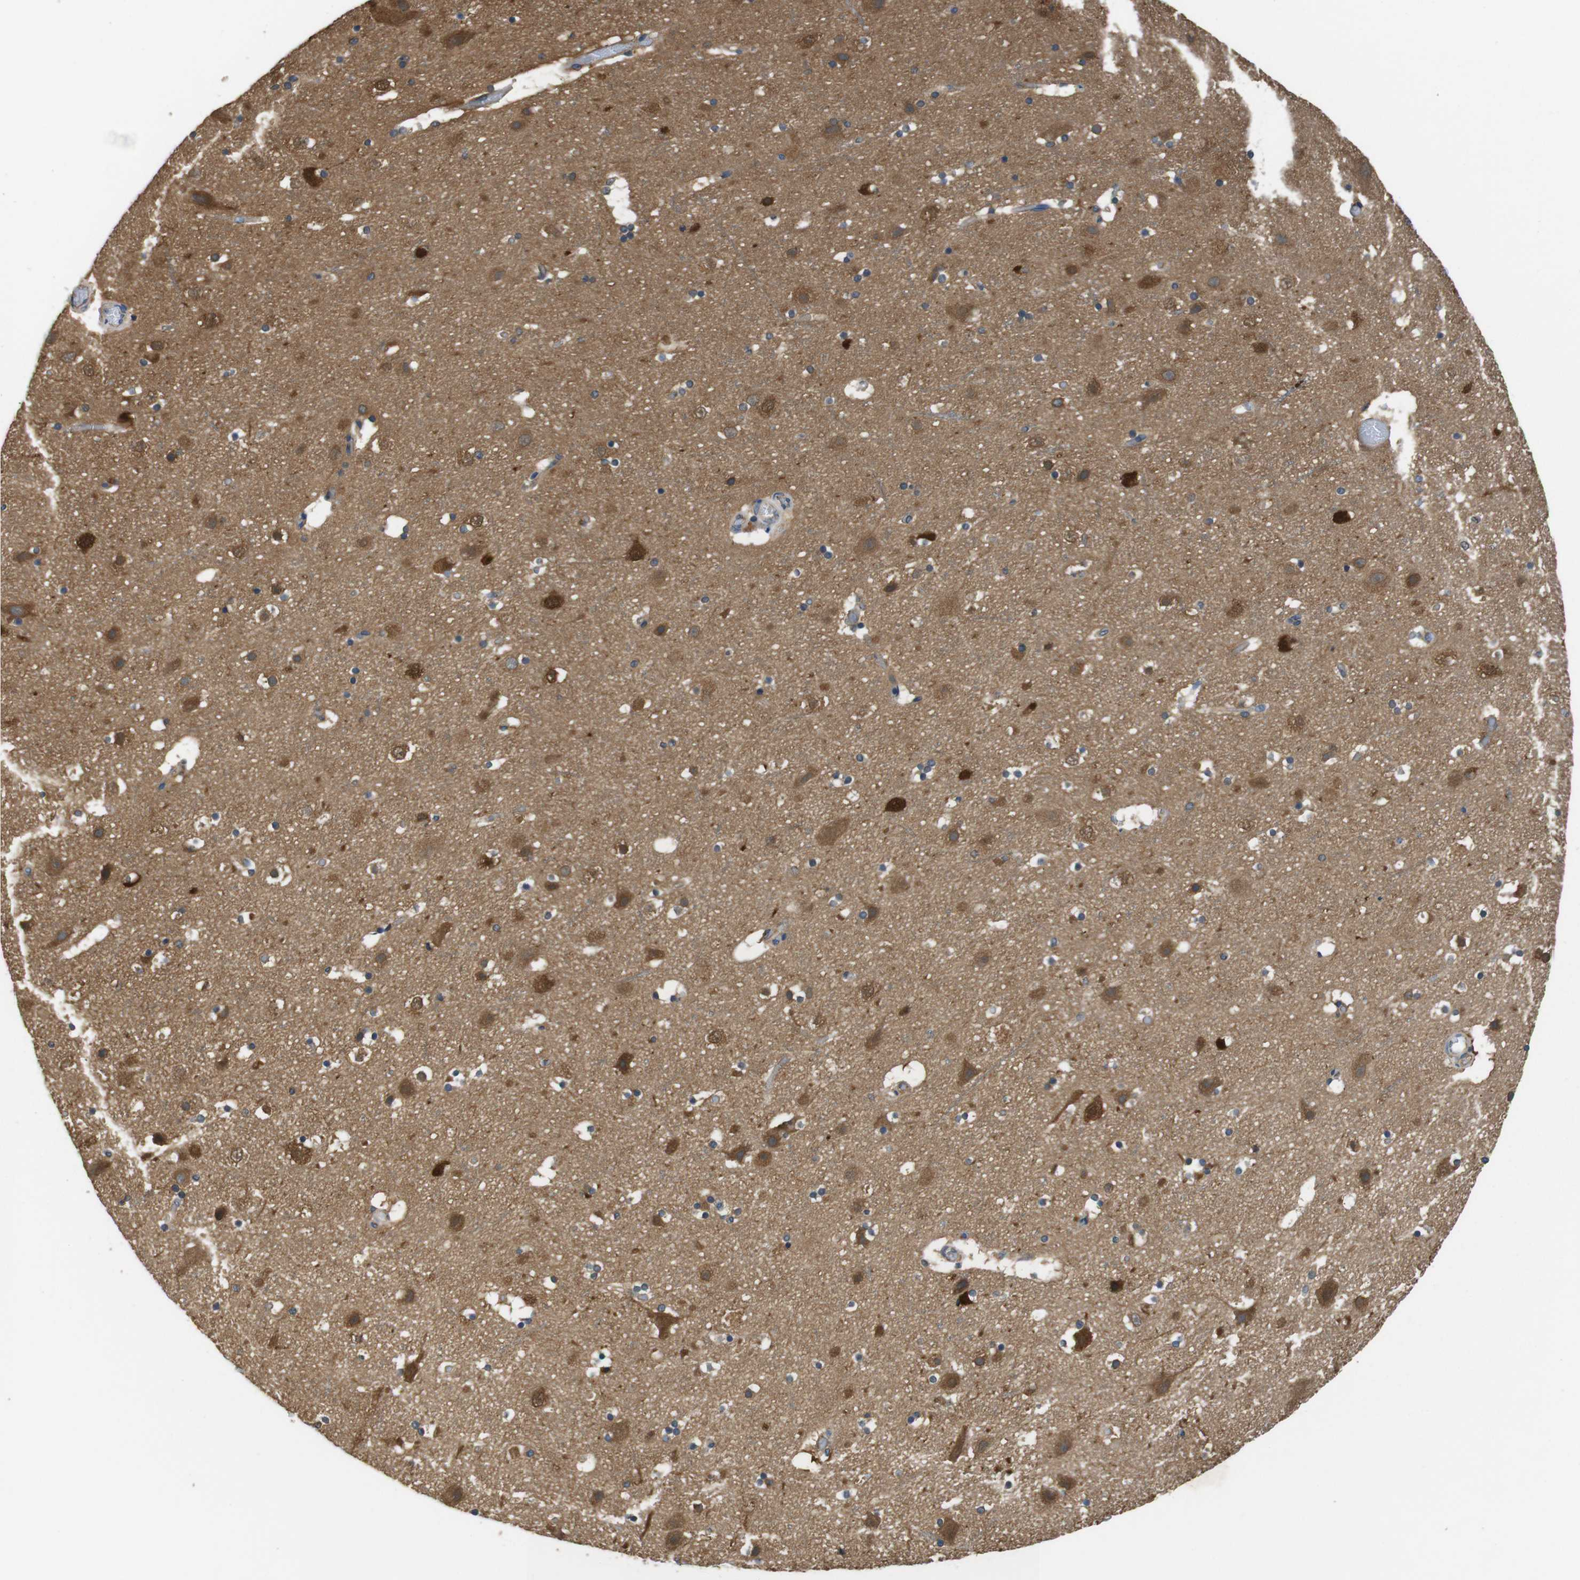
{"staining": {"intensity": "weak", "quantity": "25%-75%", "location": "cytoplasmic/membranous"}, "tissue": "cerebral cortex", "cell_type": "Endothelial cells", "image_type": "normal", "snomed": [{"axis": "morphology", "description": "Normal tissue, NOS"}, {"axis": "topography", "description": "Cerebral cortex"}], "caption": "Protein staining by IHC demonstrates weak cytoplasmic/membranous positivity in about 25%-75% of endothelial cells in benign cerebral cortex.", "gene": "DCTN1", "patient": {"sex": "male", "age": 45}}